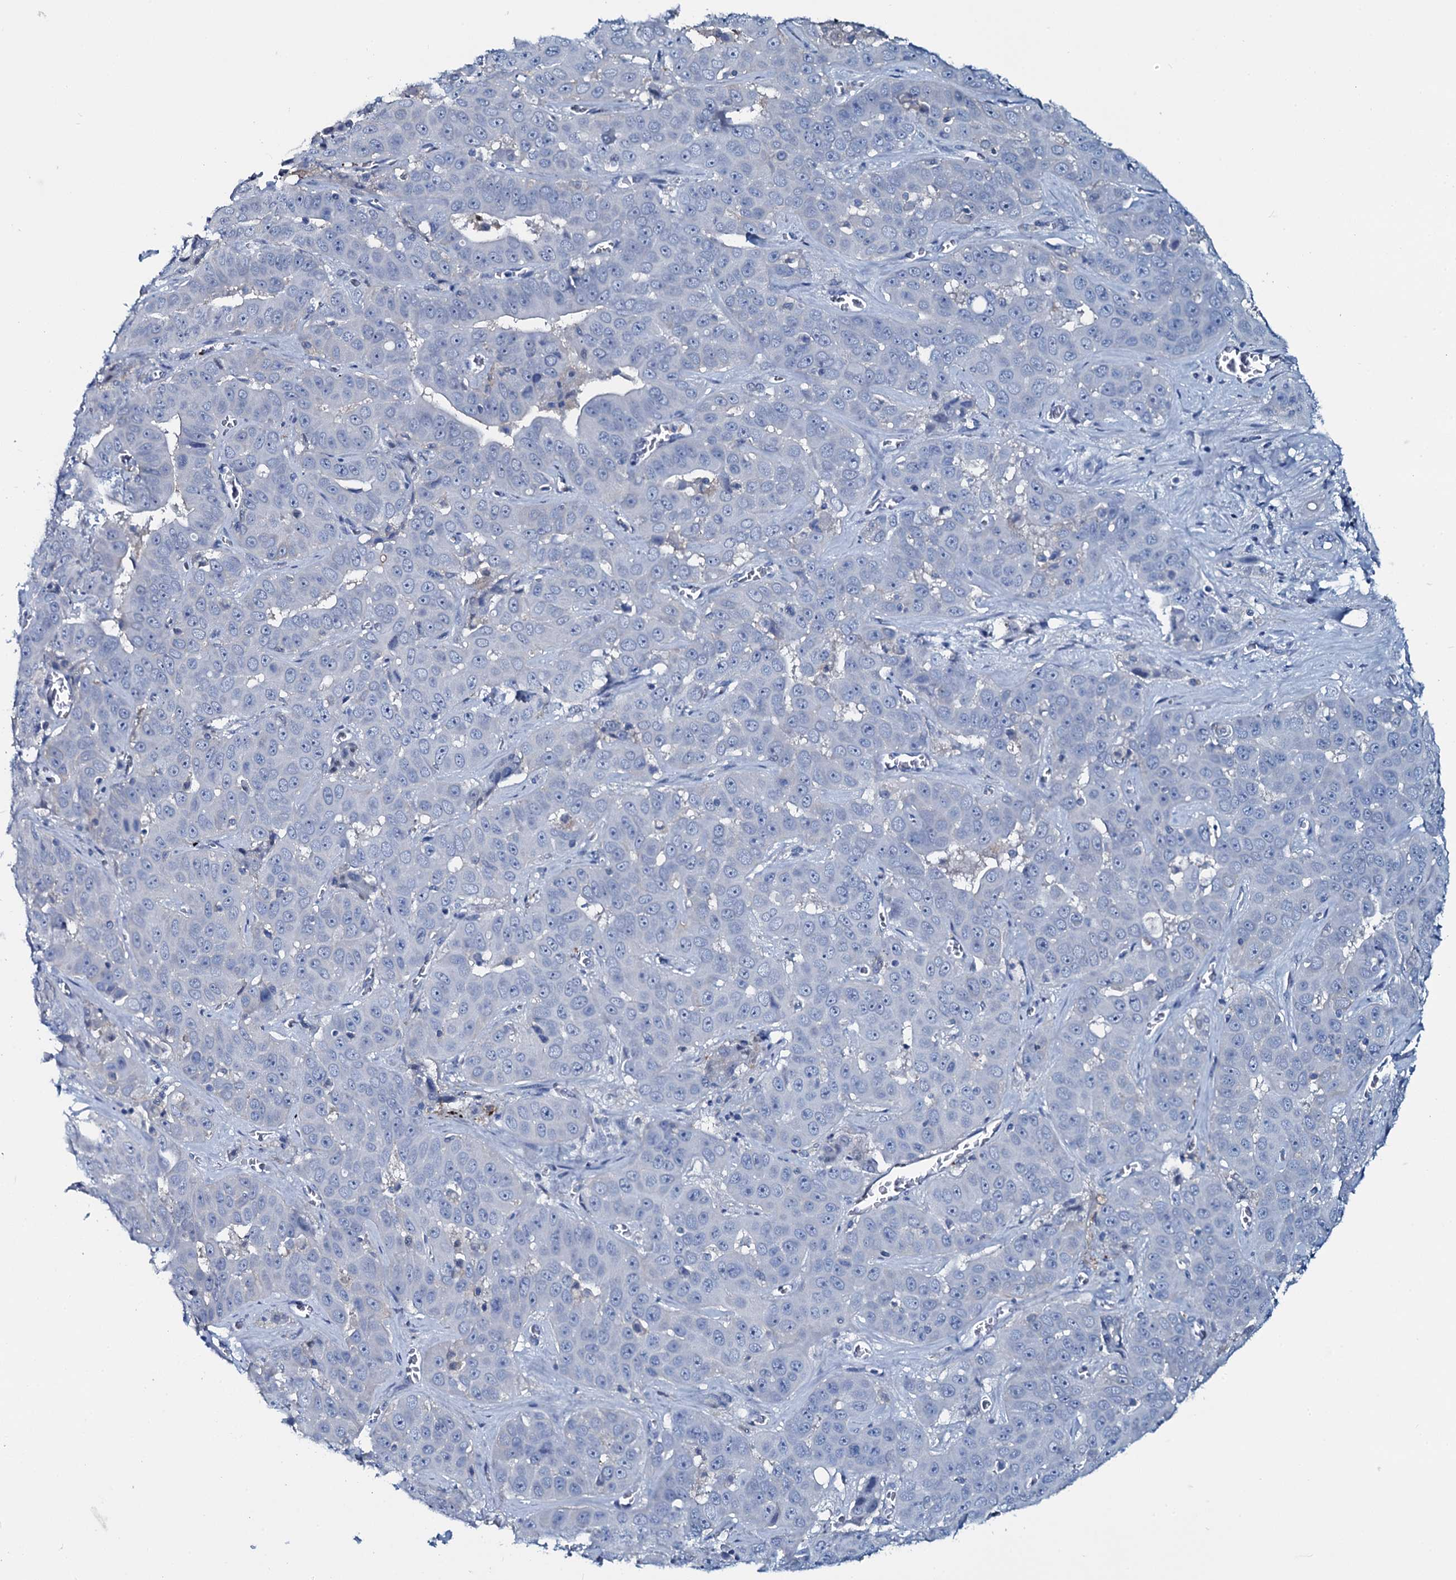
{"staining": {"intensity": "negative", "quantity": "none", "location": "none"}, "tissue": "liver cancer", "cell_type": "Tumor cells", "image_type": "cancer", "snomed": [{"axis": "morphology", "description": "Cholangiocarcinoma"}, {"axis": "topography", "description": "Liver"}], "caption": "IHC of liver cancer (cholangiocarcinoma) exhibits no positivity in tumor cells. The staining is performed using DAB (3,3'-diaminobenzidine) brown chromogen with nuclei counter-stained in using hematoxylin.", "gene": "SLC4A7", "patient": {"sex": "female", "age": 52}}